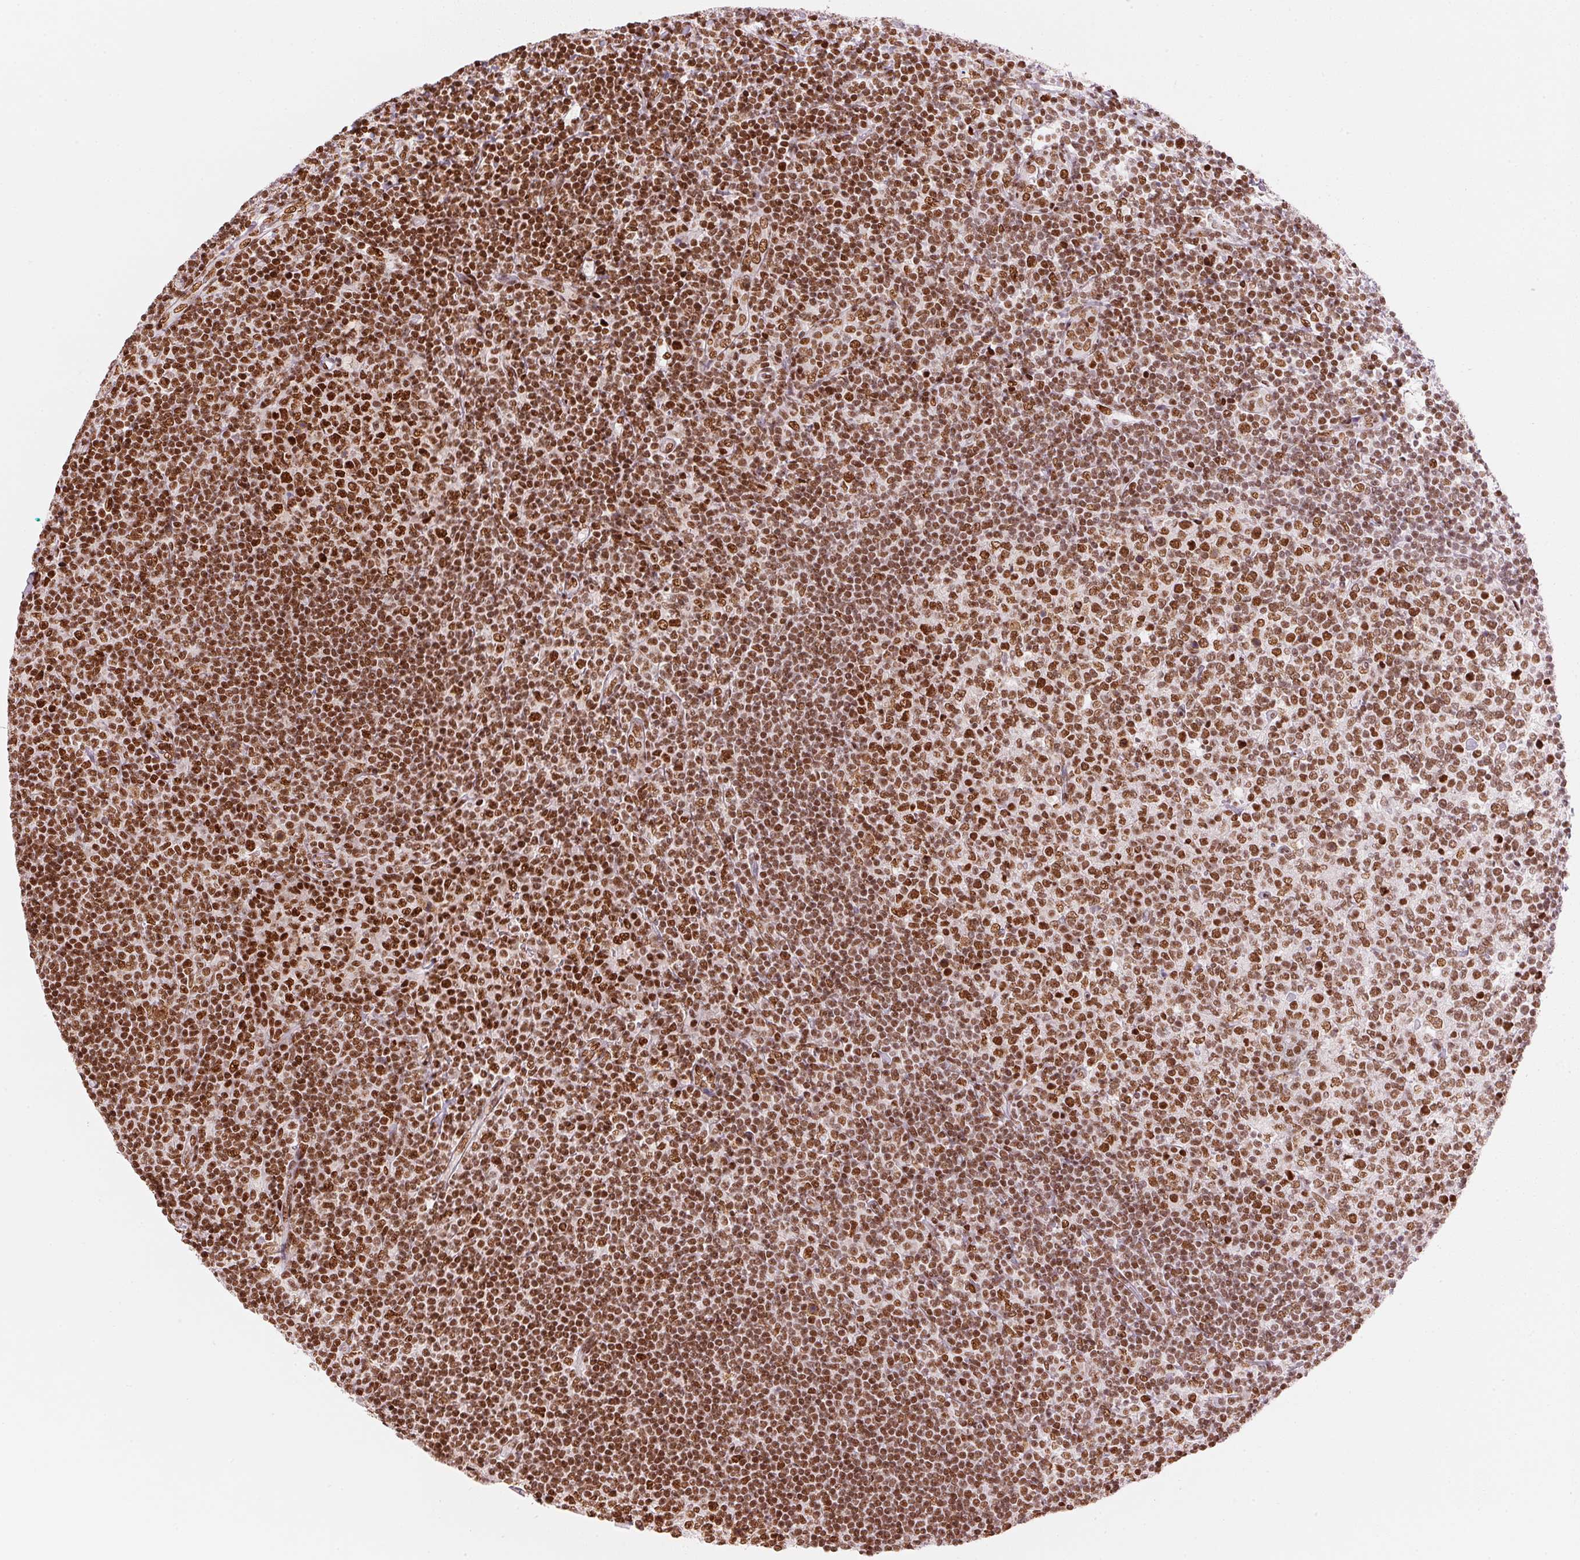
{"staining": {"intensity": "strong", "quantity": ">75%", "location": "nuclear"}, "tissue": "tonsil", "cell_type": "Germinal center cells", "image_type": "normal", "snomed": [{"axis": "morphology", "description": "Normal tissue, NOS"}, {"axis": "topography", "description": "Tonsil"}], "caption": "Immunohistochemistry (IHC) image of benign human tonsil stained for a protein (brown), which demonstrates high levels of strong nuclear expression in about >75% of germinal center cells.", "gene": "NXF1", "patient": {"sex": "female", "age": 10}}